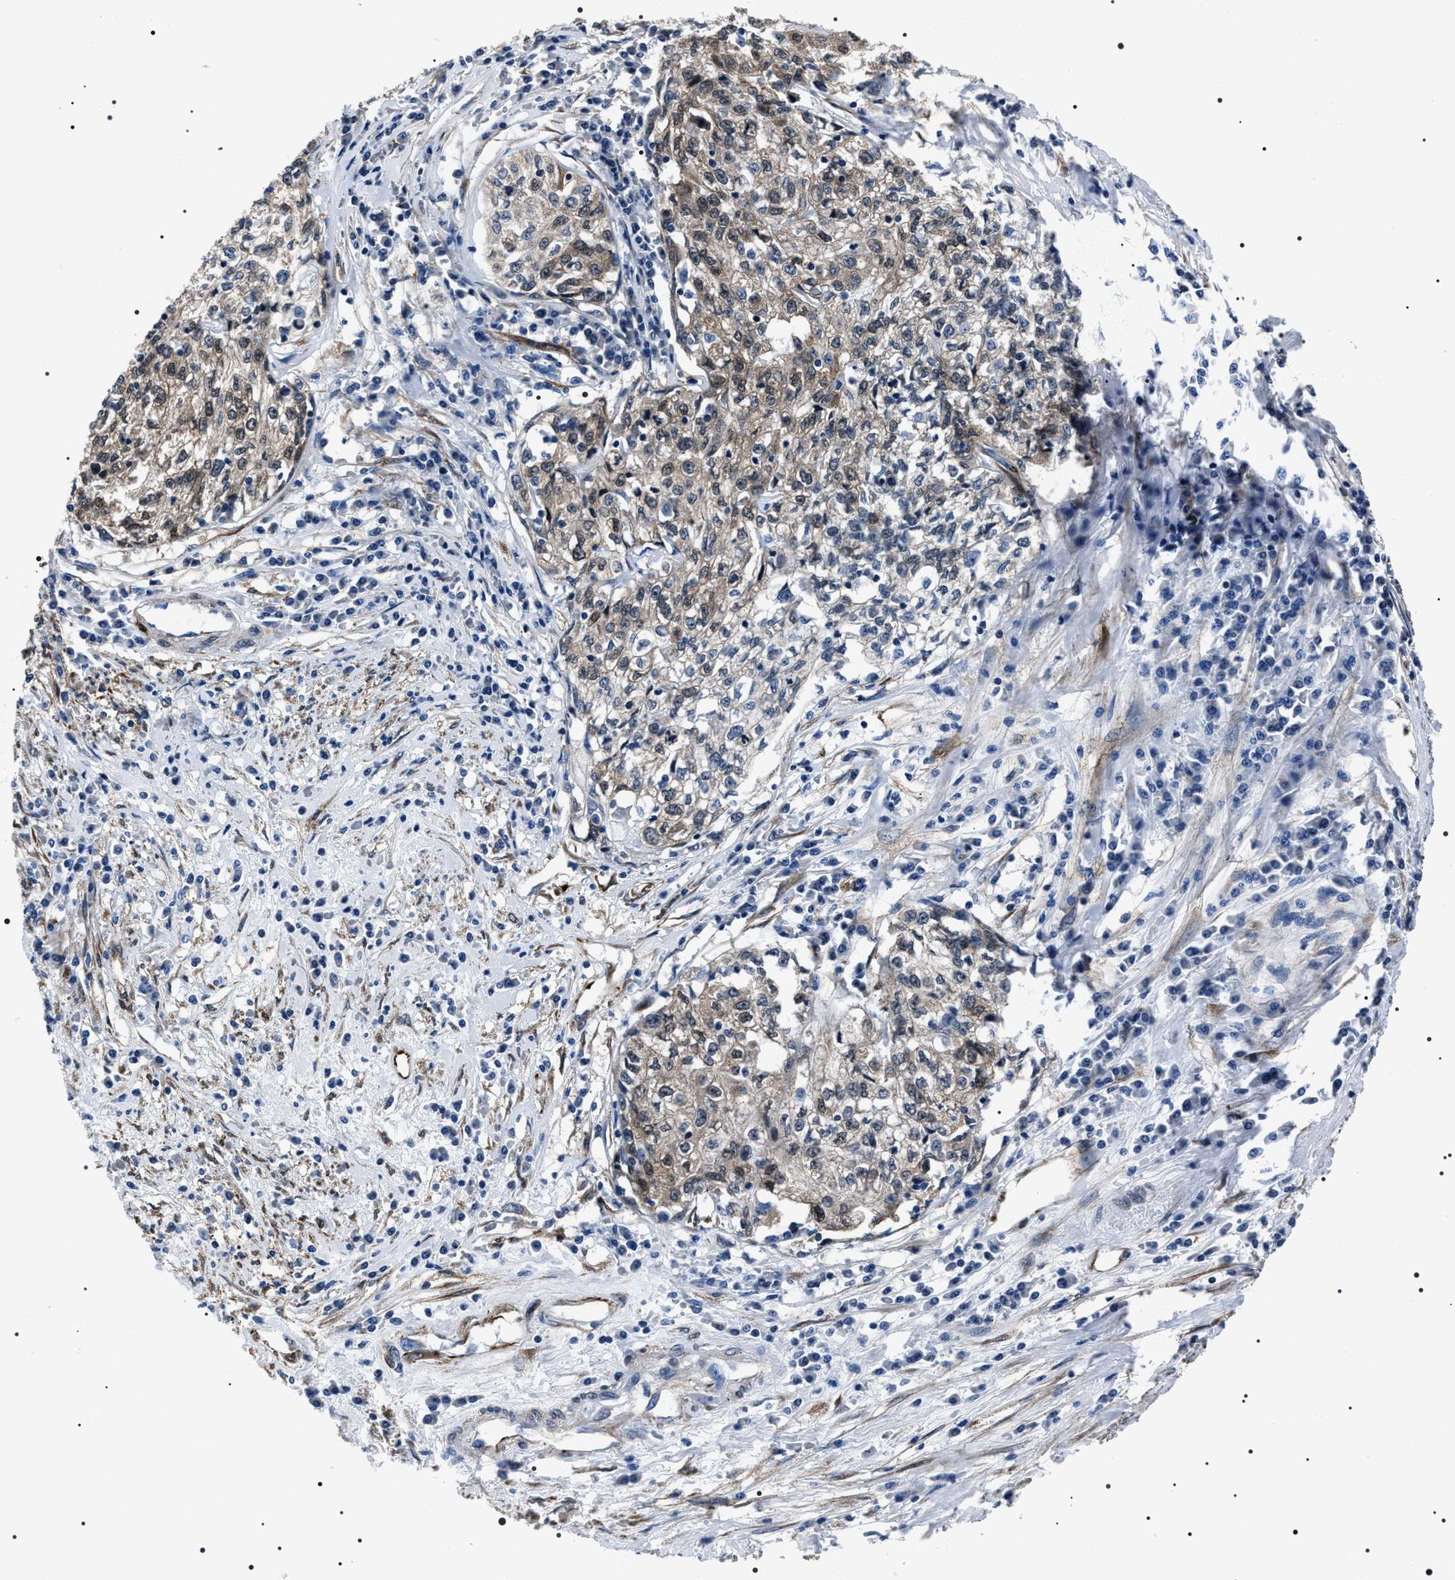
{"staining": {"intensity": "weak", "quantity": ">75%", "location": "cytoplasmic/membranous"}, "tissue": "cervical cancer", "cell_type": "Tumor cells", "image_type": "cancer", "snomed": [{"axis": "morphology", "description": "Squamous cell carcinoma, NOS"}, {"axis": "topography", "description": "Cervix"}], "caption": "Immunohistochemical staining of human cervical squamous cell carcinoma exhibits low levels of weak cytoplasmic/membranous positivity in about >75% of tumor cells.", "gene": "BAG2", "patient": {"sex": "female", "age": 57}}